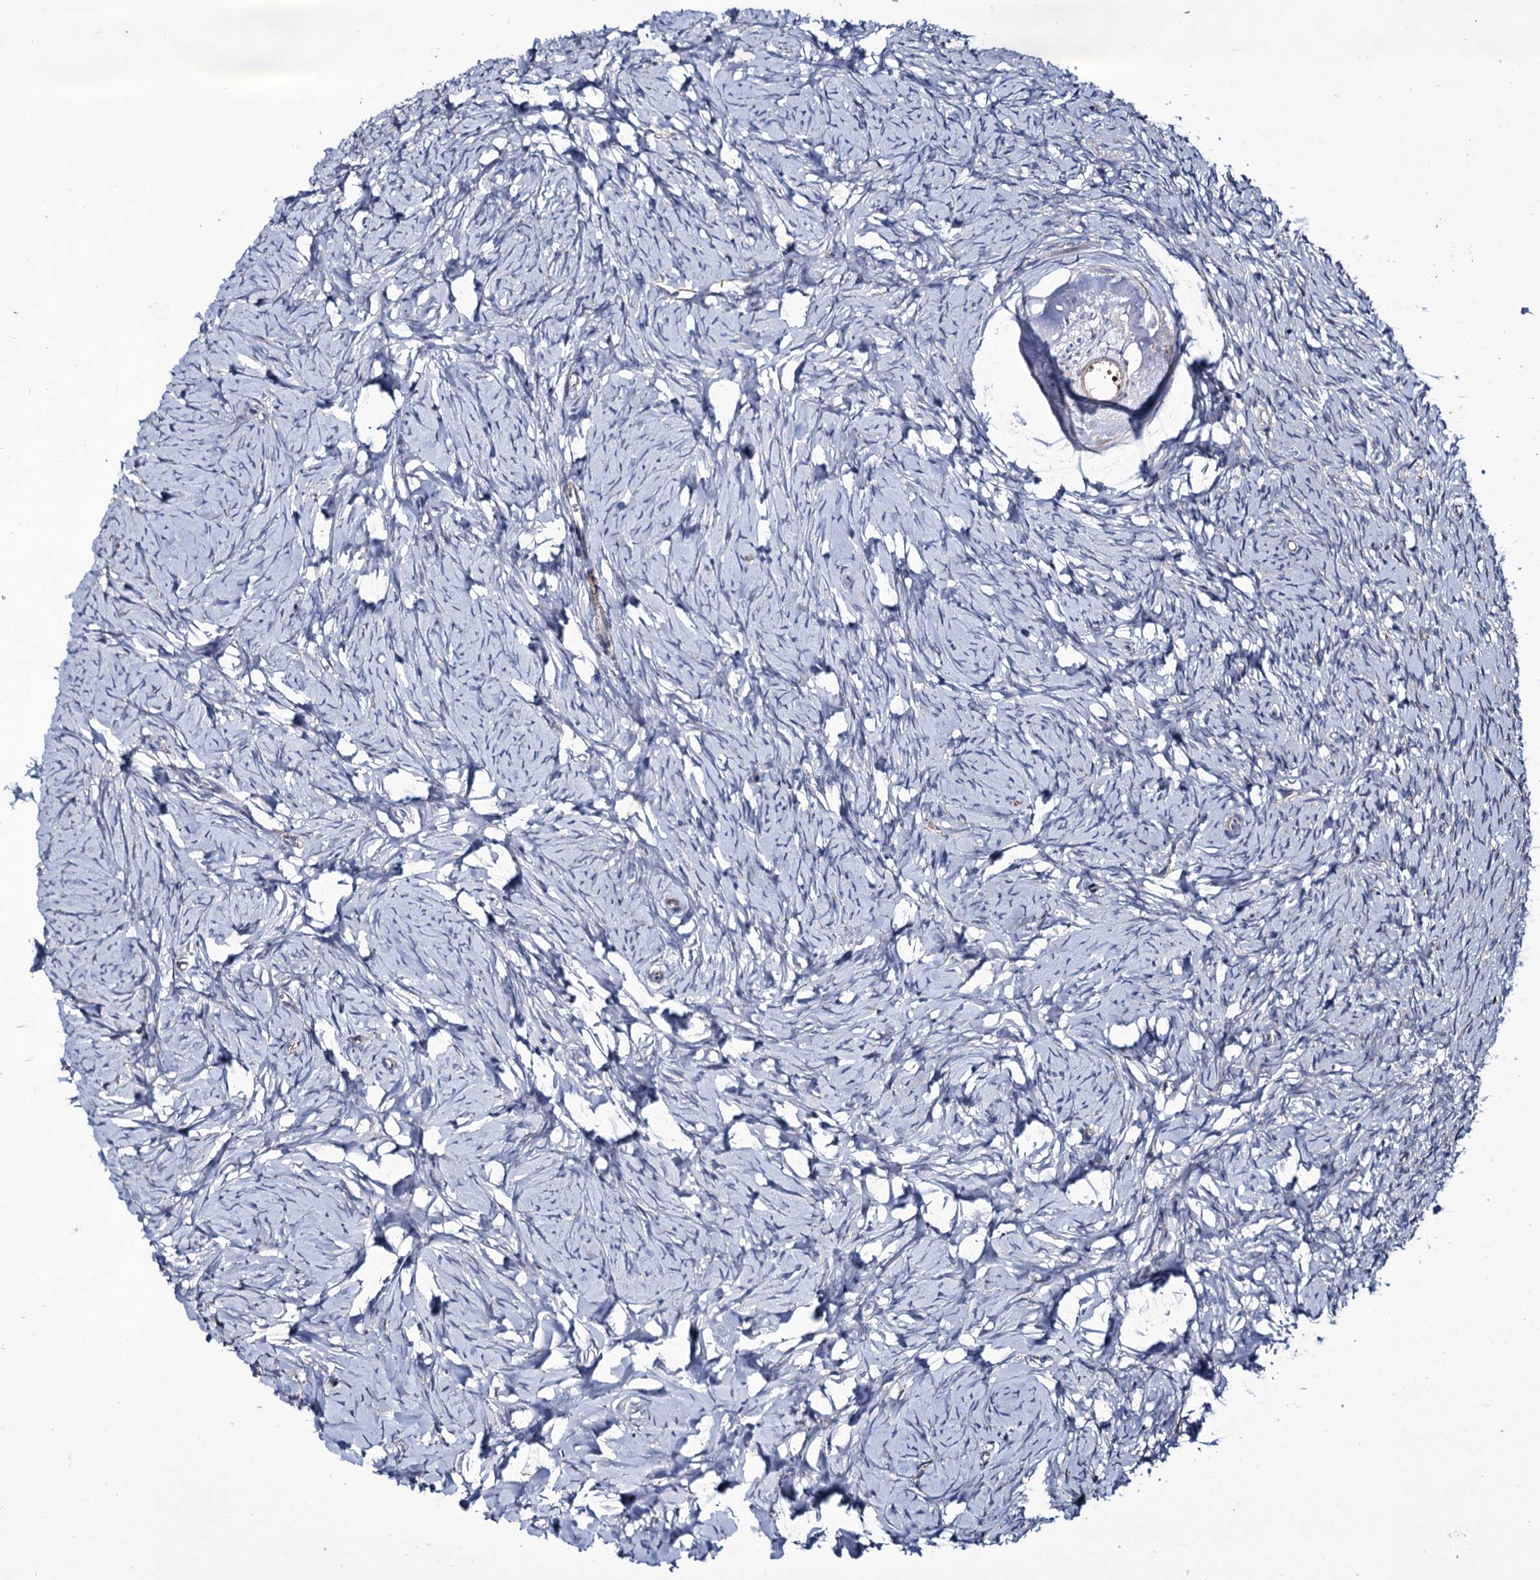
{"staining": {"intensity": "negative", "quantity": "none", "location": "none"}, "tissue": "ovary", "cell_type": "Ovarian stroma cells", "image_type": "normal", "snomed": [{"axis": "morphology", "description": "Normal tissue, NOS"}, {"axis": "topography", "description": "Ovary"}], "caption": "The immunohistochemistry (IHC) photomicrograph has no significant staining in ovarian stroma cells of ovary. (DAB (3,3'-diaminobenzidine) immunohistochemistry, high magnification).", "gene": "TUBGCP5", "patient": {"sex": "female", "age": 51}}